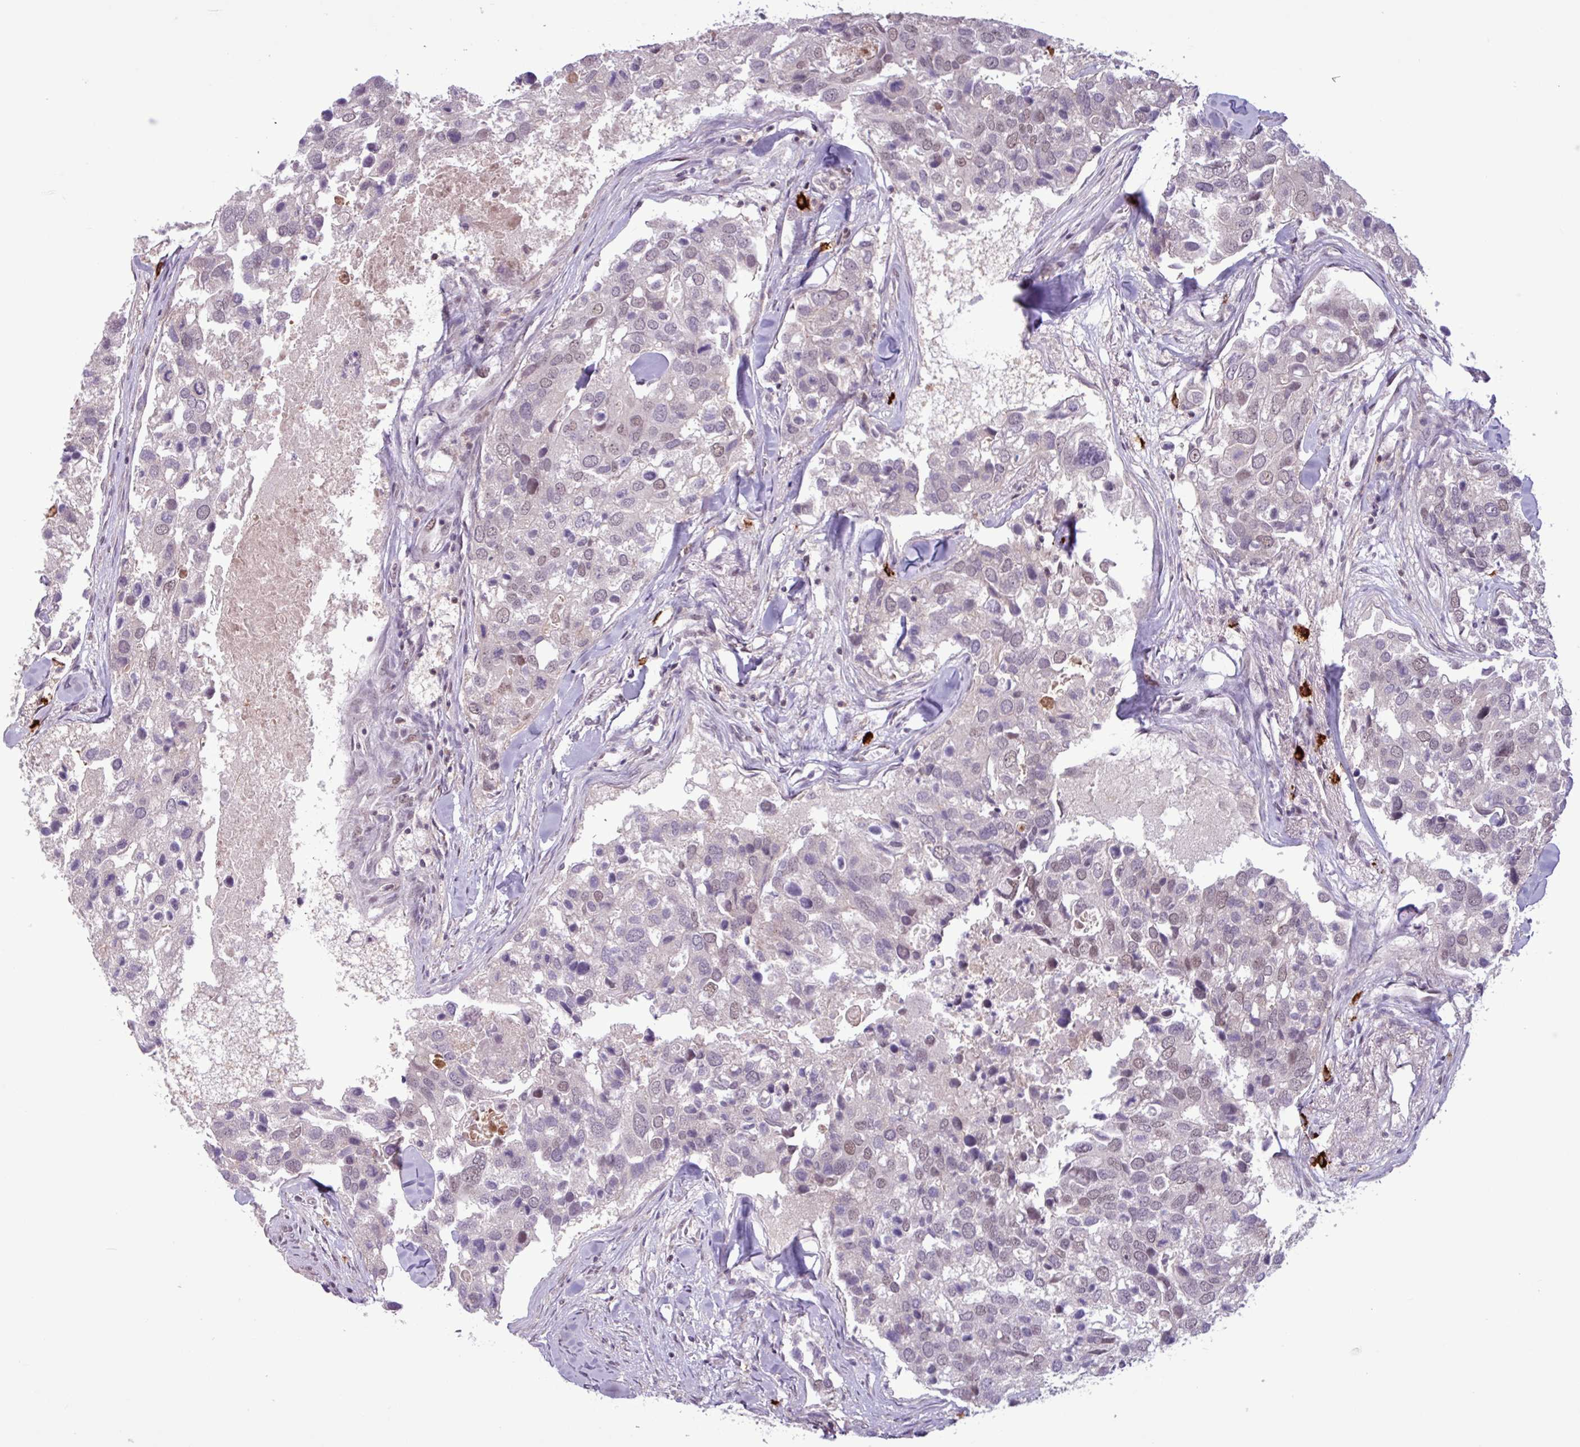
{"staining": {"intensity": "weak", "quantity": "25%-75%", "location": "nuclear"}, "tissue": "breast cancer", "cell_type": "Tumor cells", "image_type": "cancer", "snomed": [{"axis": "morphology", "description": "Duct carcinoma"}, {"axis": "topography", "description": "Breast"}], "caption": "Immunohistochemical staining of breast infiltrating ductal carcinoma exhibits low levels of weak nuclear positivity in approximately 25%-75% of tumor cells.", "gene": "NOTCH2", "patient": {"sex": "female", "age": 83}}